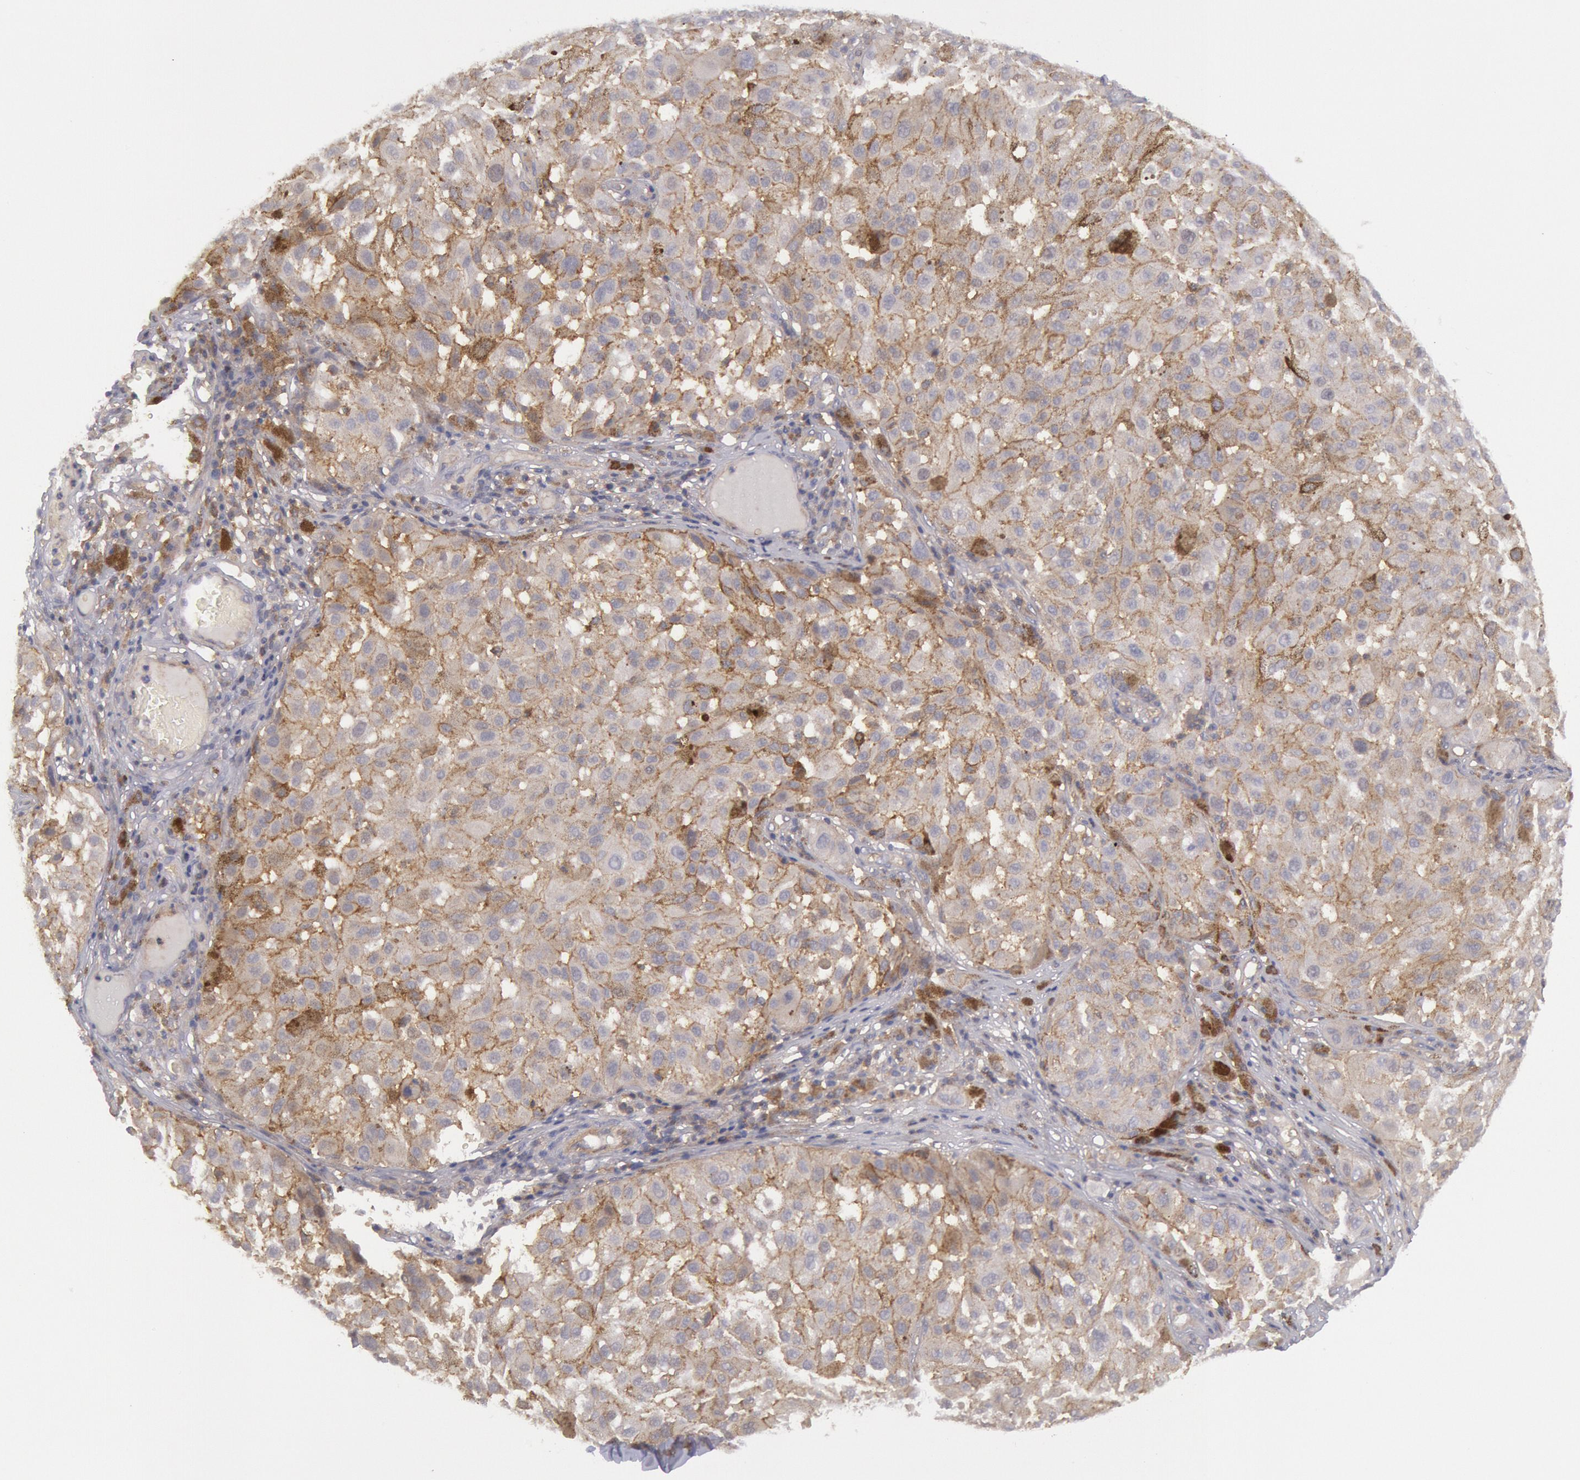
{"staining": {"intensity": "moderate", "quantity": ">75%", "location": "cytoplasmic/membranous"}, "tissue": "melanoma", "cell_type": "Tumor cells", "image_type": "cancer", "snomed": [{"axis": "morphology", "description": "Malignant melanoma, NOS"}, {"axis": "topography", "description": "Skin"}], "caption": "Protein expression analysis of malignant melanoma reveals moderate cytoplasmic/membranous positivity in about >75% of tumor cells.", "gene": "STX4", "patient": {"sex": "female", "age": 64}}